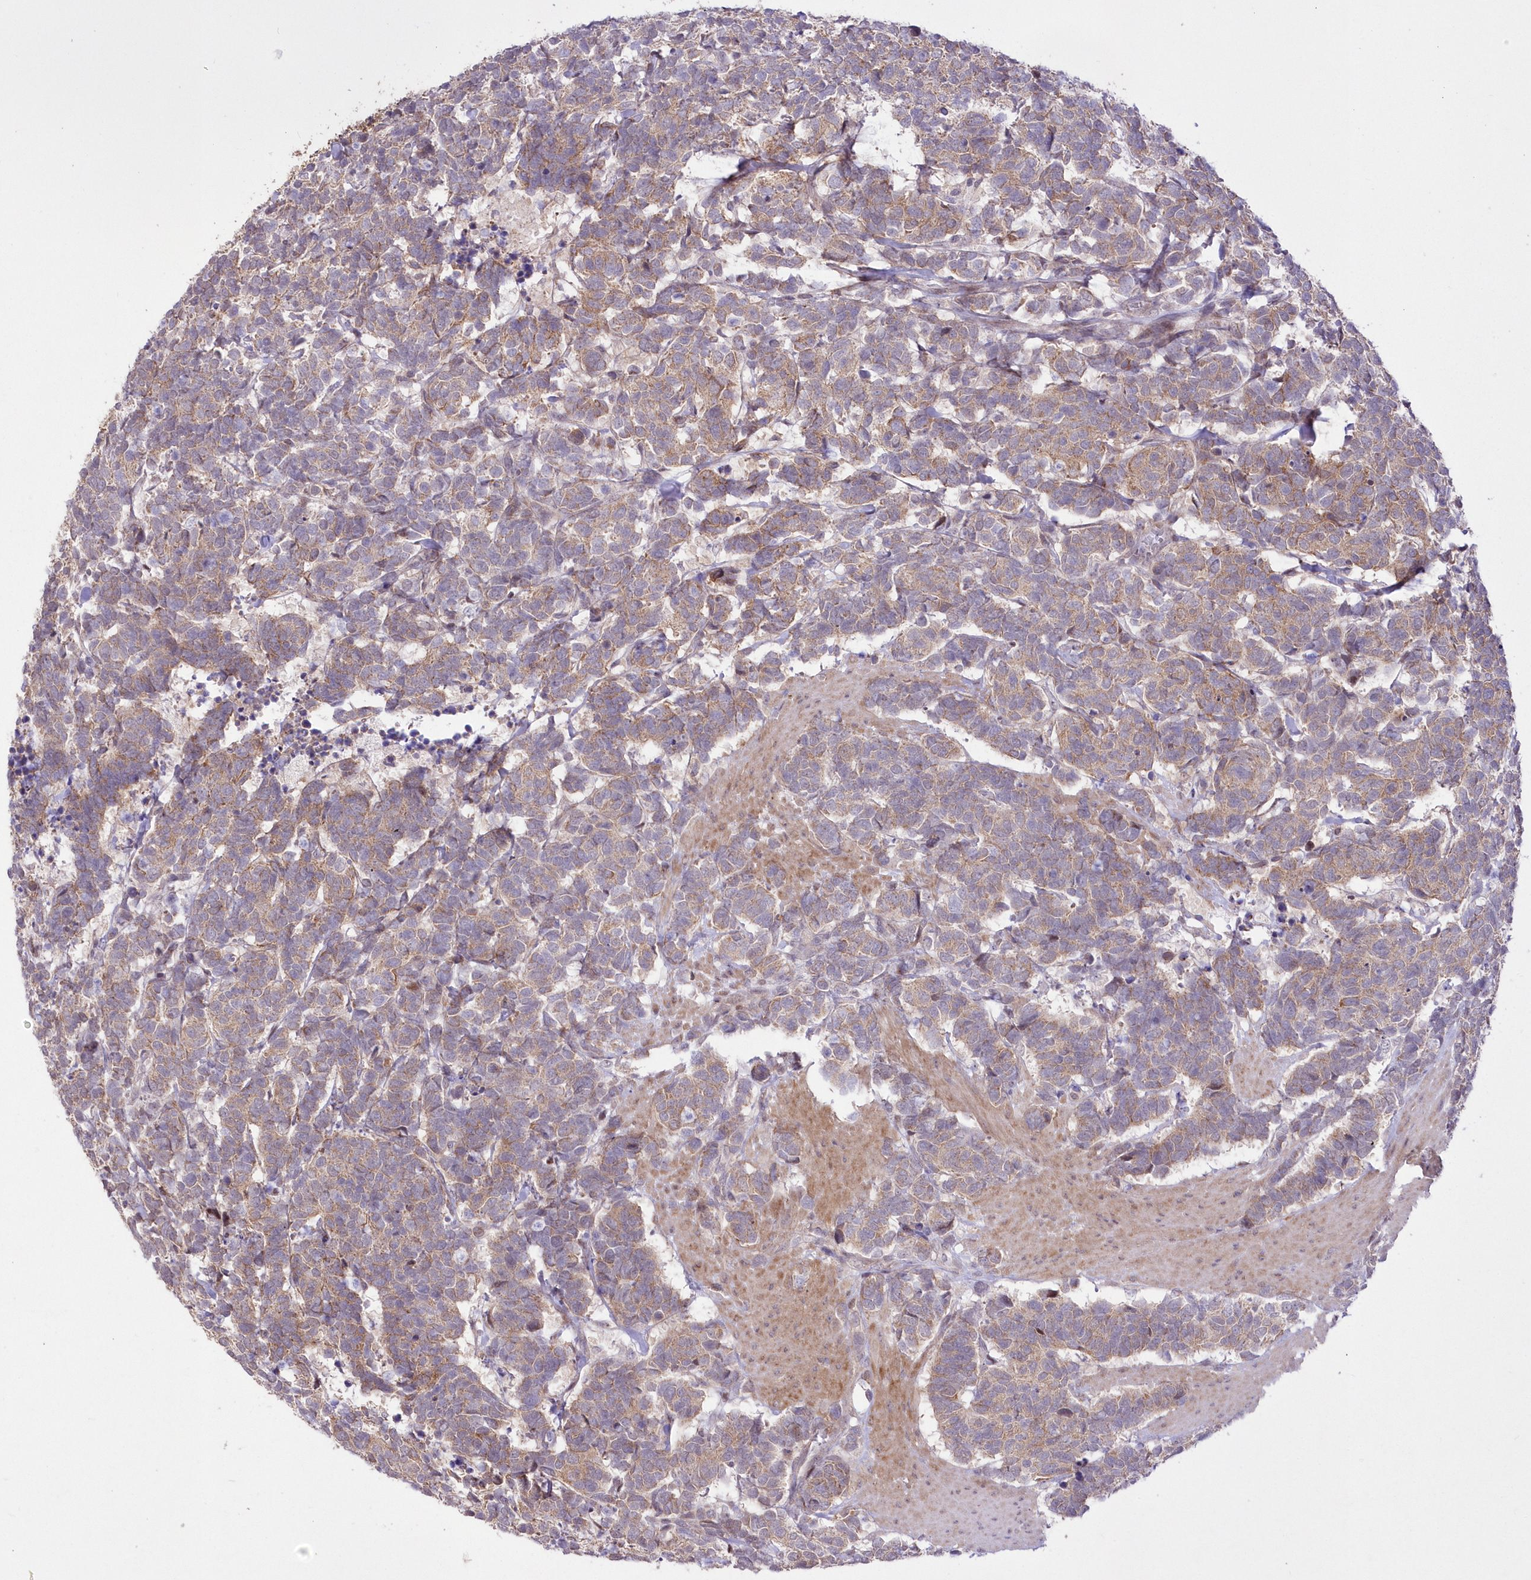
{"staining": {"intensity": "moderate", "quantity": ">75%", "location": "cytoplasmic/membranous"}, "tissue": "carcinoid", "cell_type": "Tumor cells", "image_type": "cancer", "snomed": [{"axis": "morphology", "description": "Carcinoma, NOS"}, {"axis": "morphology", "description": "Carcinoid, malignant, NOS"}, {"axis": "topography", "description": "Urinary bladder"}], "caption": "Immunohistochemistry image of neoplastic tissue: human malignant carcinoid stained using immunohistochemistry (IHC) demonstrates medium levels of moderate protein expression localized specifically in the cytoplasmic/membranous of tumor cells, appearing as a cytoplasmic/membranous brown color.", "gene": "FAM241B", "patient": {"sex": "male", "age": 57}}